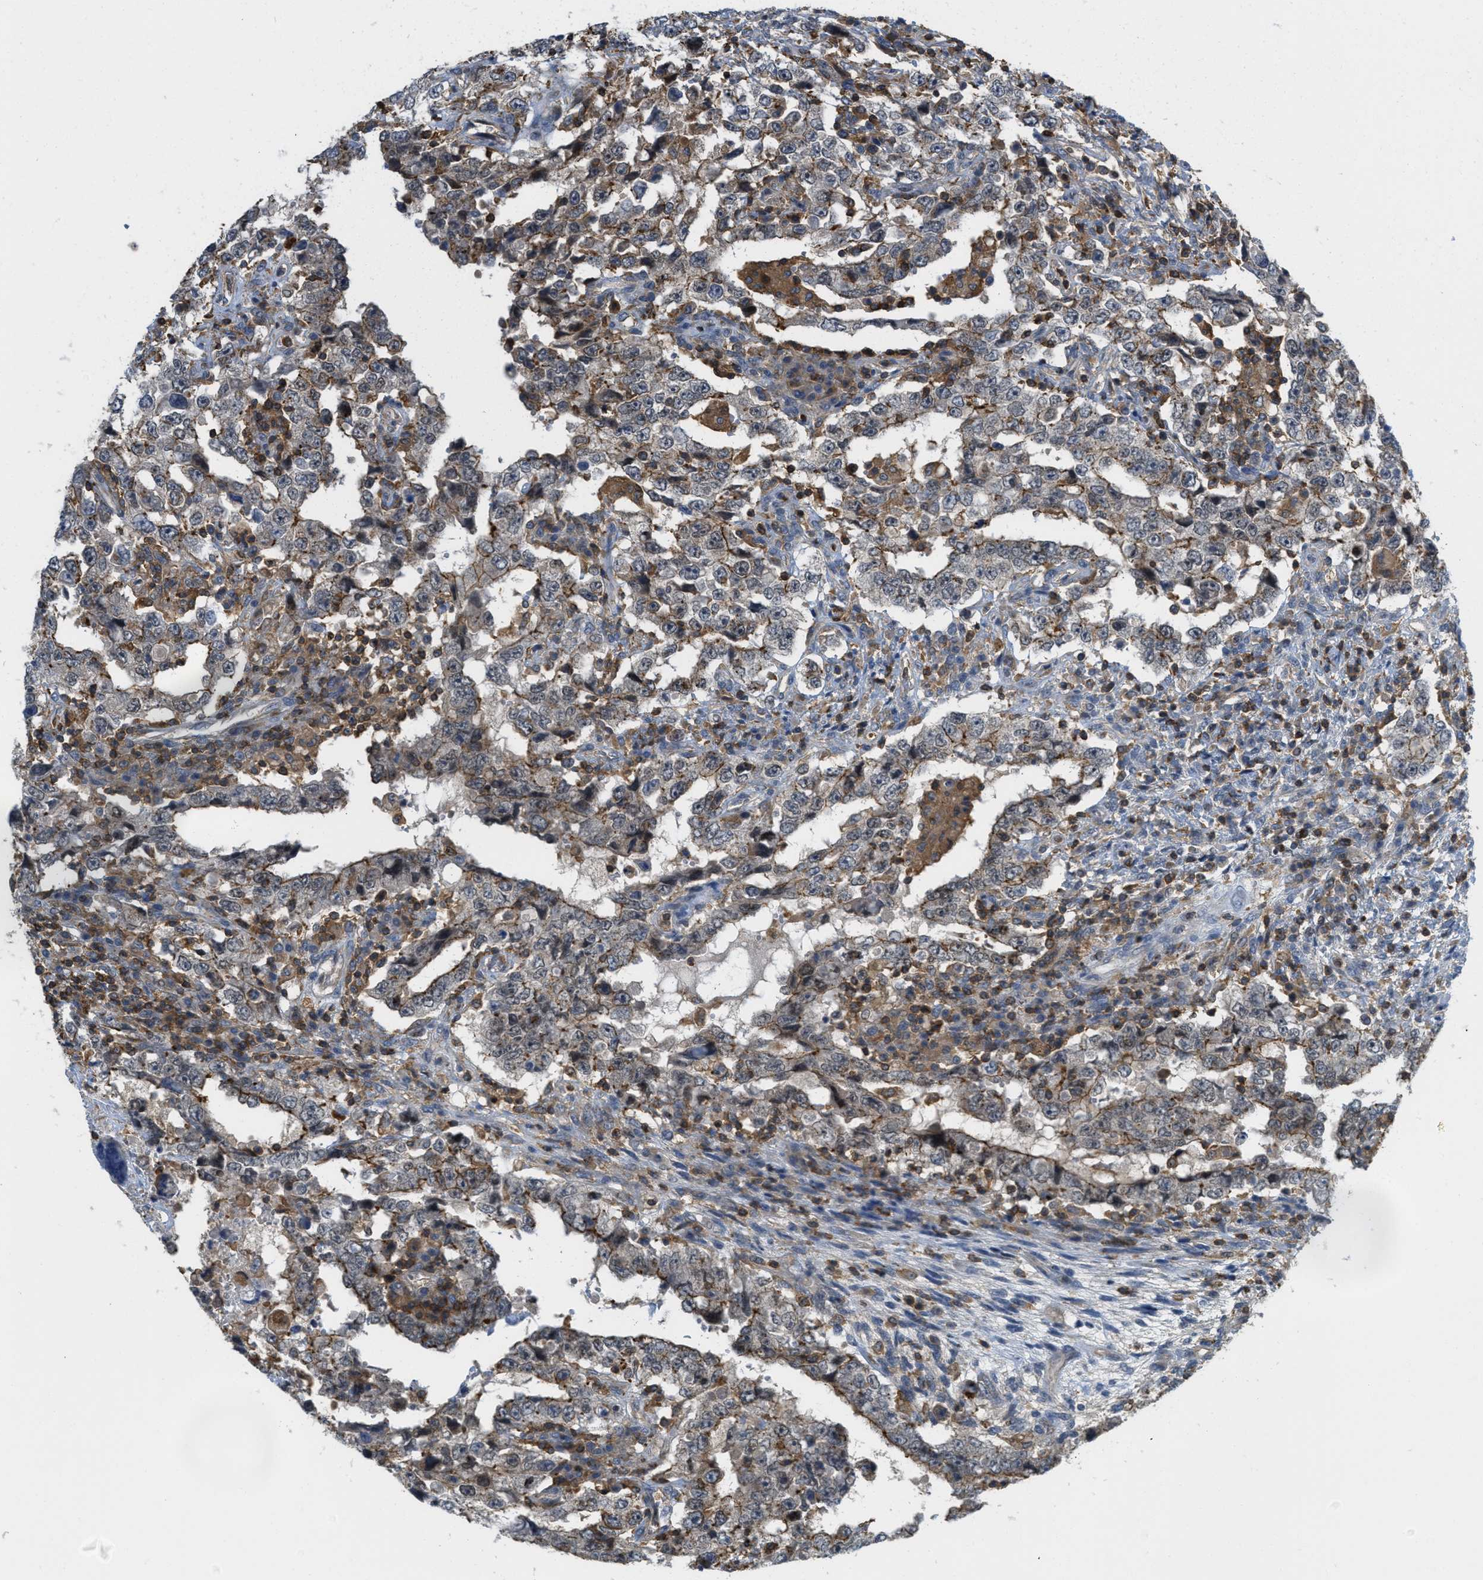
{"staining": {"intensity": "strong", "quantity": "<25%", "location": "cytoplasmic/membranous"}, "tissue": "testis cancer", "cell_type": "Tumor cells", "image_type": "cancer", "snomed": [{"axis": "morphology", "description": "Carcinoma, Embryonal, NOS"}, {"axis": "topography", "description": "Testis"}], "caption": "High-magnification brightfield microscopy of testis embryonal carcinoma stained with DAB (brown) and counterstained with hematoxylin (blue). tumor cells exhibit strong cytoplasmic/membranous positivity is identified in about<25% of cells. Nuclei are stained in blue.", "gene": "GRIK2", "patient": {"sex": "male", "age": 26}}